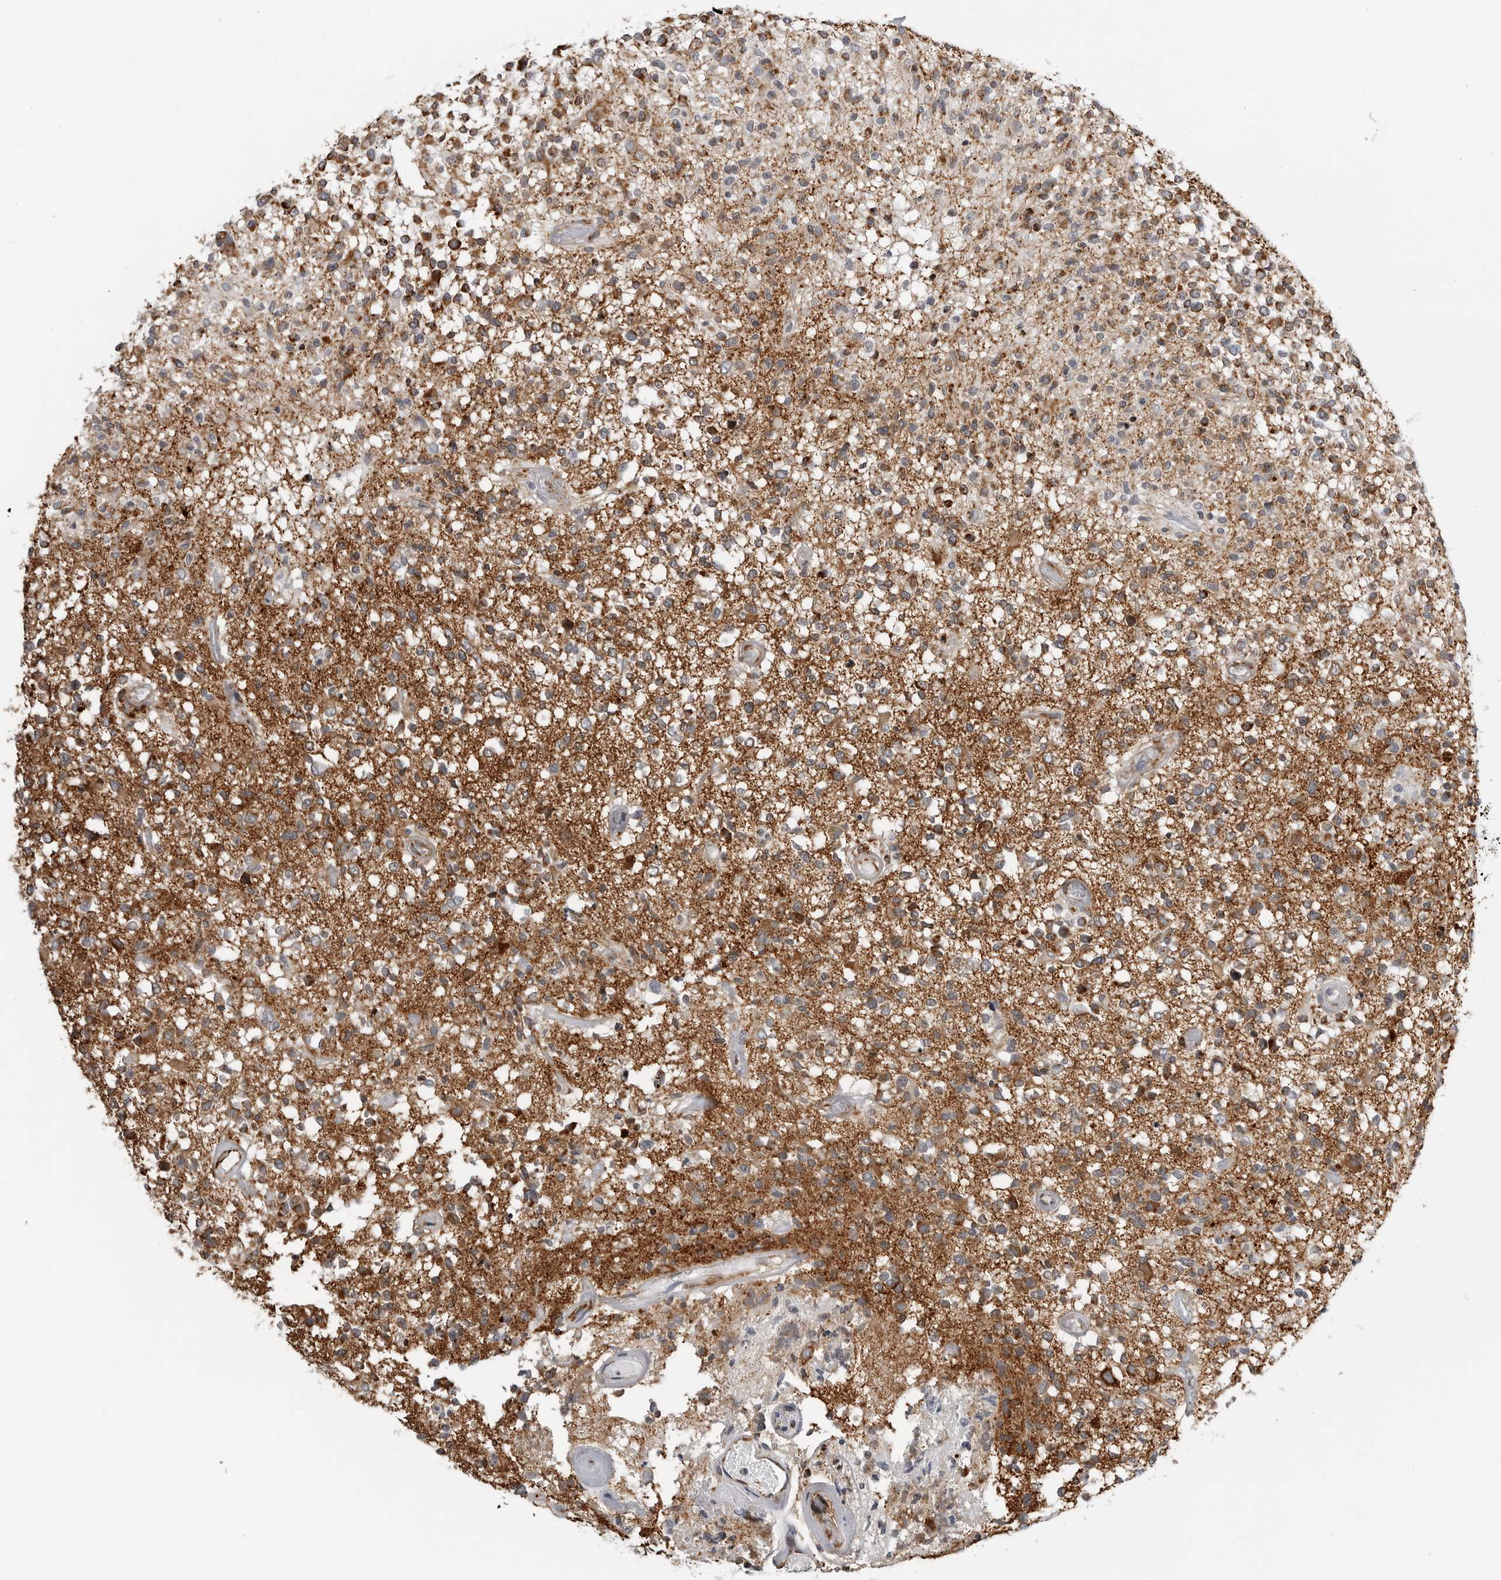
{"staining": {"intensity": "moderate", "quantity": ">75%", "location": "cytoplasmic/membranous"}, "tissue": "glioma", "cell_type": "Tumor cells", "image_type": "cancer", "snomed": [{"axis": "morphology", "description": "Glioma, malignant, High grade"}, {"axis": "morphology", "description": "Glioblastoma, NOS"}, {"axis": "topography", "description": "Brain"}], "caption": "IHC (DAB) staining of human high-grade glioma (malignant) shows moderate cytoplasmic/membranous protein staining in about >75% of tumor cells.", "gene": "COX5A", "patient": {"sex": "male", "age": 60}}